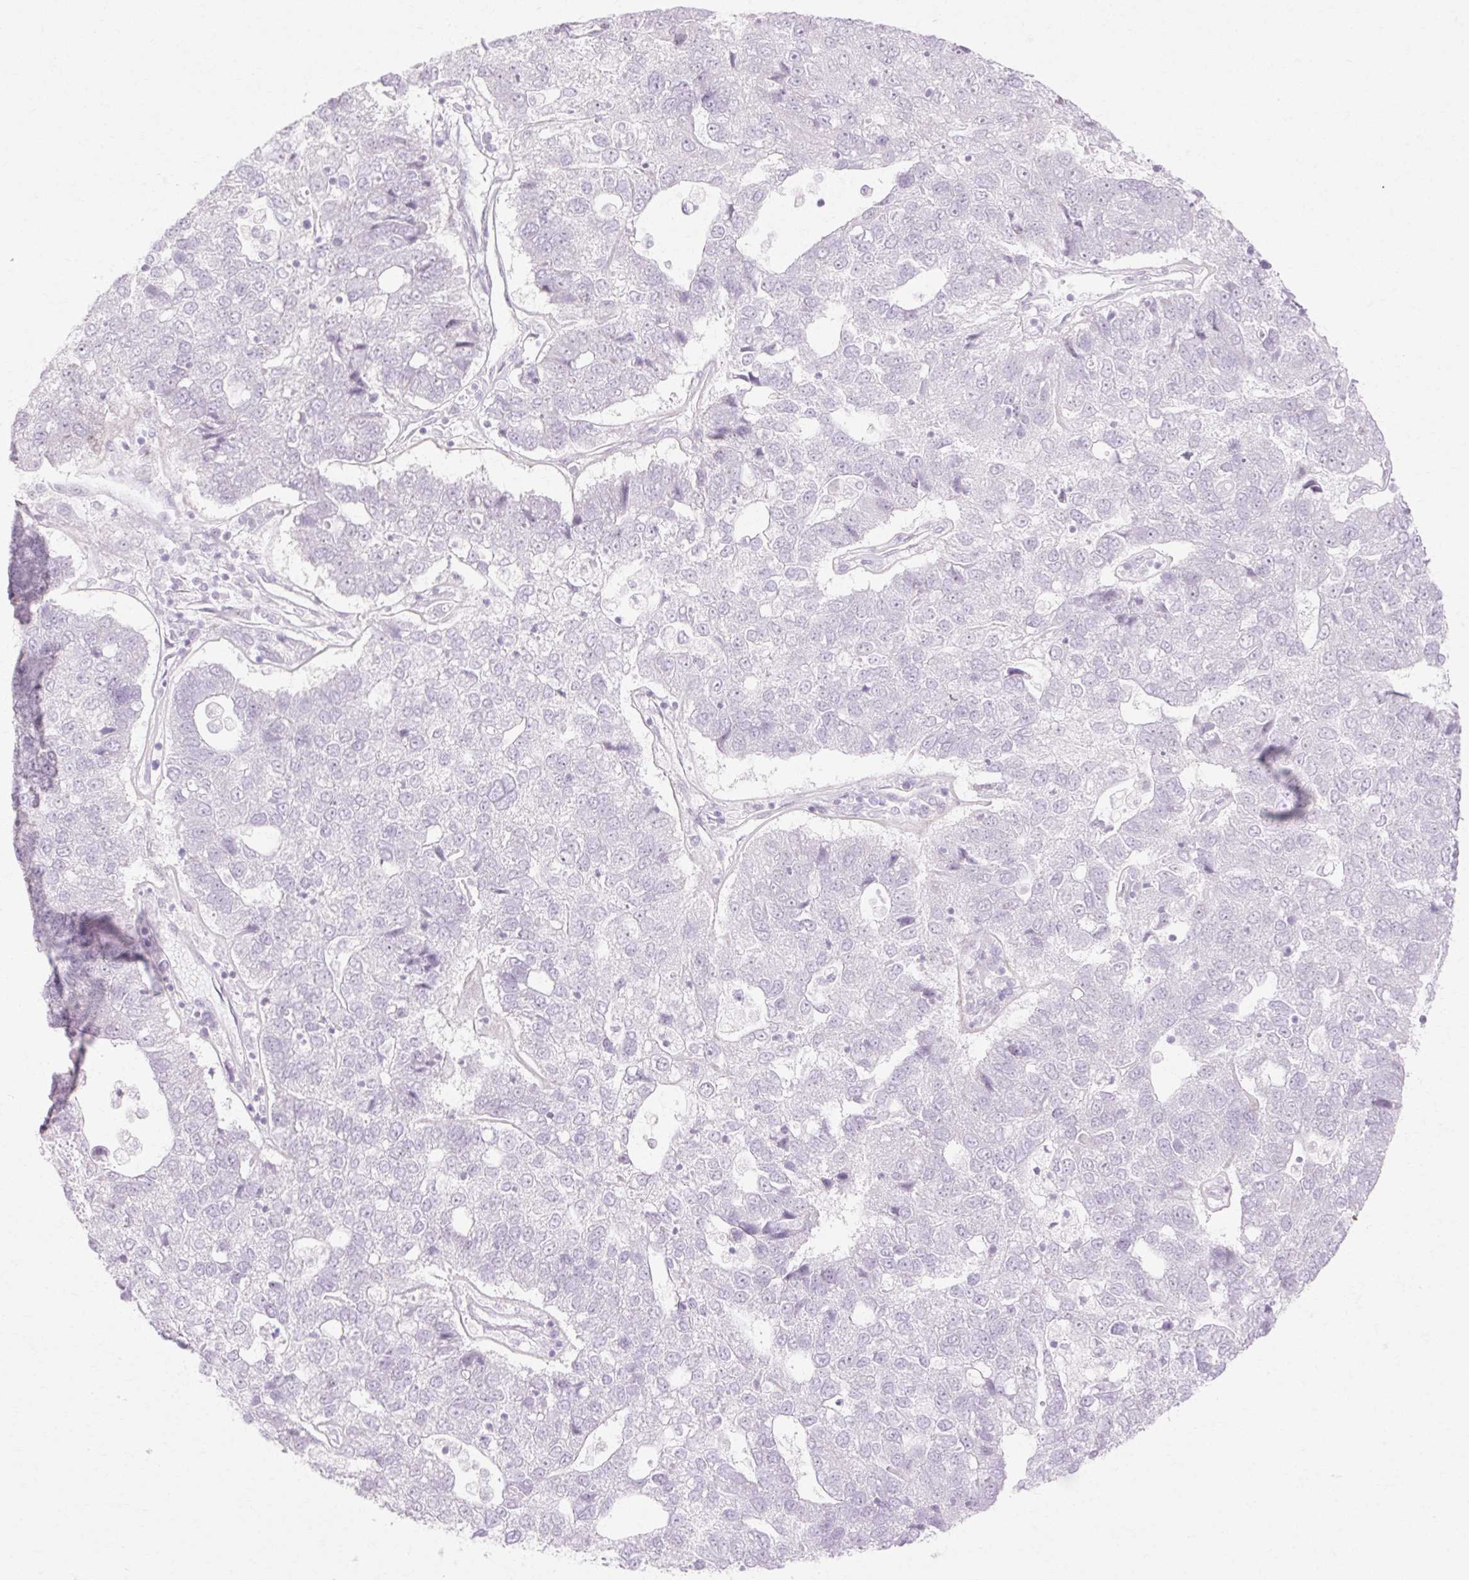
{"staining": {"intensity": "negative", "quantity": "none", "location": "none"}, "tissue": "pancreatic cancer", "cell_type": "Tumor cells", "image_type": "cancer", "snomed": [{"axis": "morphology", "description": "Adenocarcinoma, NOS"}, {"axis": "topography", "description": "Pancreas"}], "caption": "The IHC histopathology image has no significant staining in tumor cells of adenocarcinoma (pancreatic) tissue.", "gene": "C3orf49", "patient": {"sex": "female", "age": 61}}